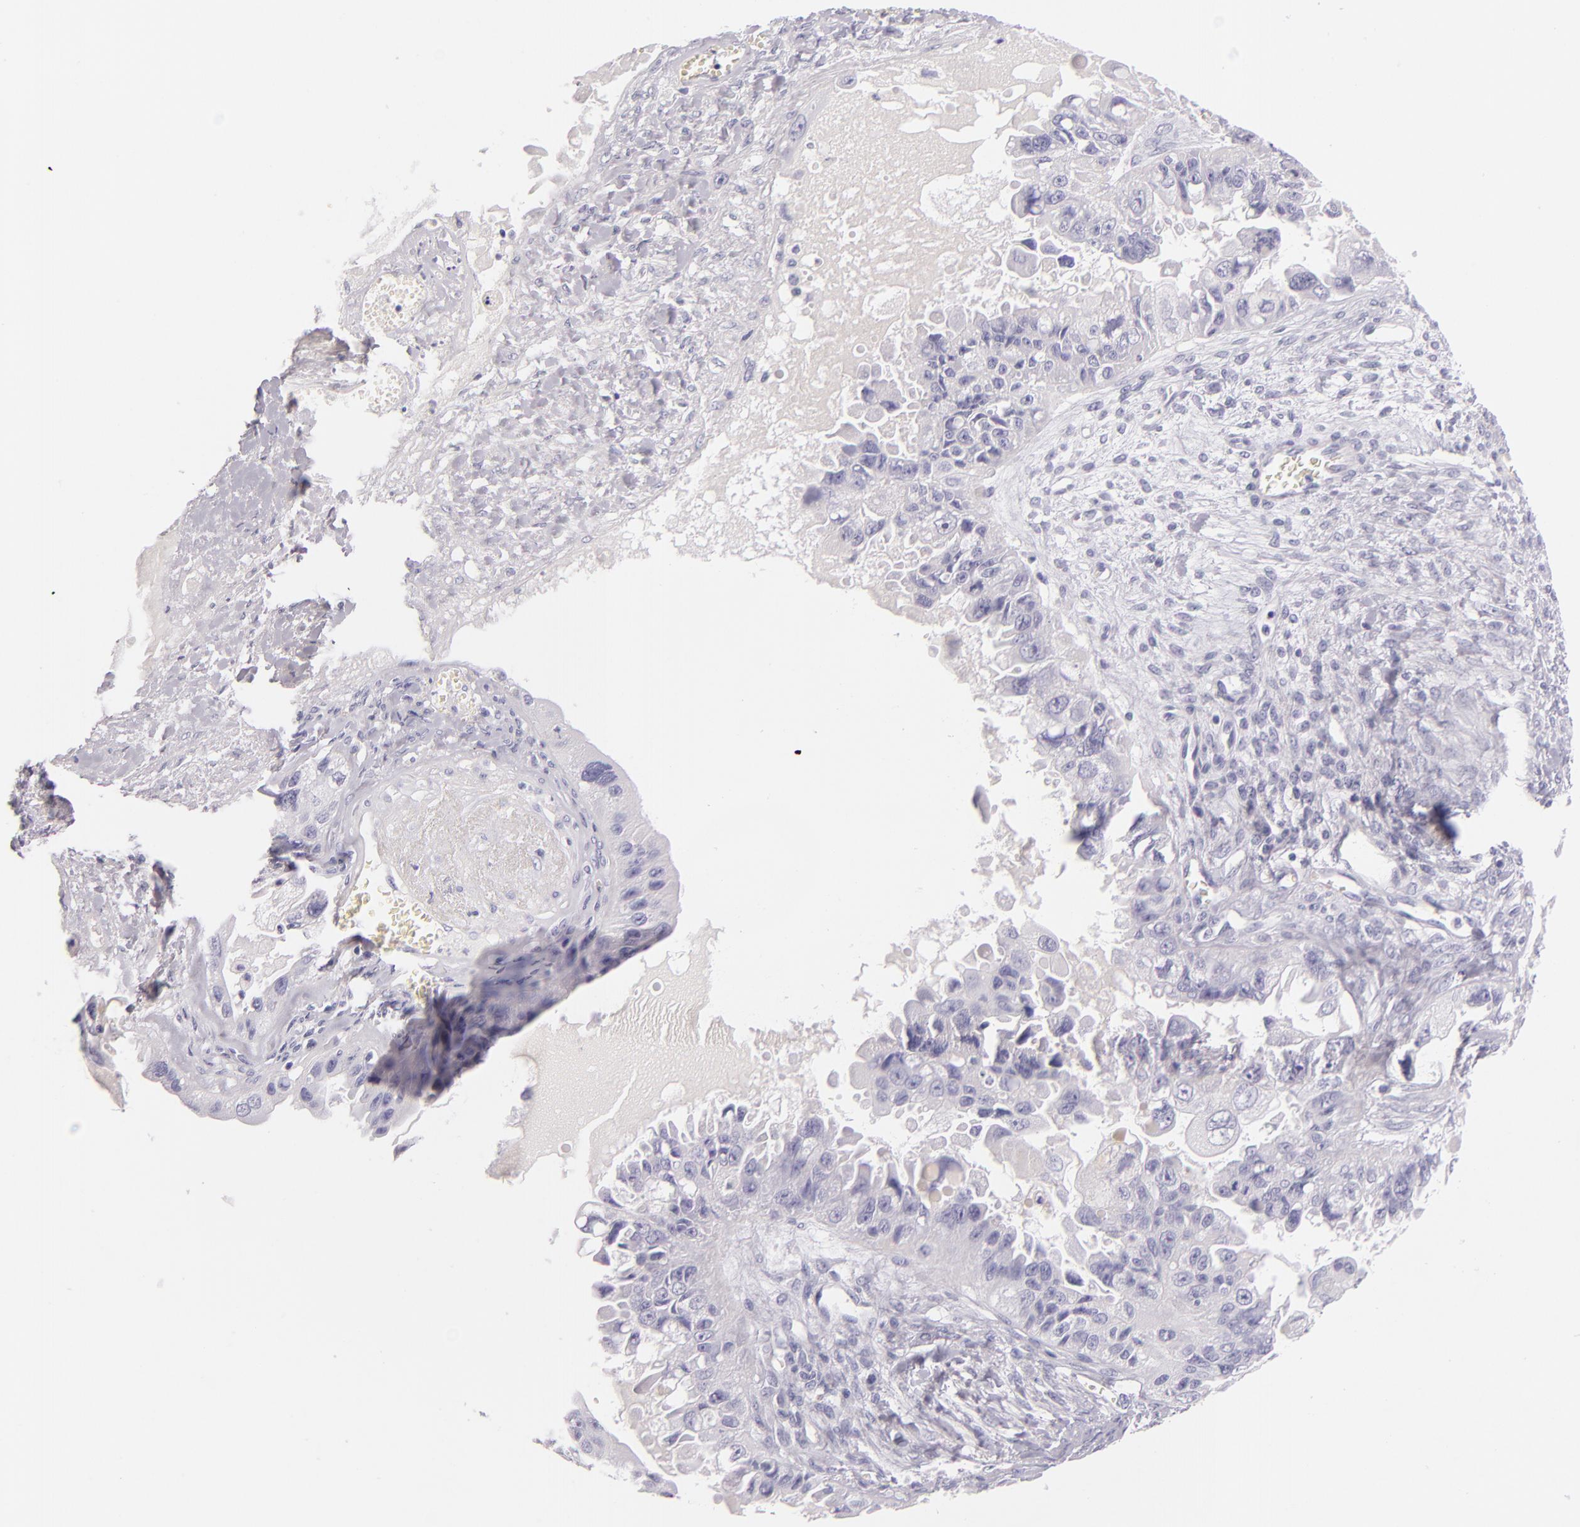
{"staining": {"intensity": "negative", "quantity": "none", "location": "none"}, "tissue": "ovarian cancer", "cell_type": "Tumor cells", "image_type": "cancer", "snomed": [{"axis": "morphology", "description": "Carcinoma, endometroid"}, {"axis": "topography", "description": "Ovary"}], "caption": "Image shows no protein expression in tumor cells of ovarian endometroid carcinoma tissue.", "gene": "INA", "patient": {"sex": "female", "age": 85}}